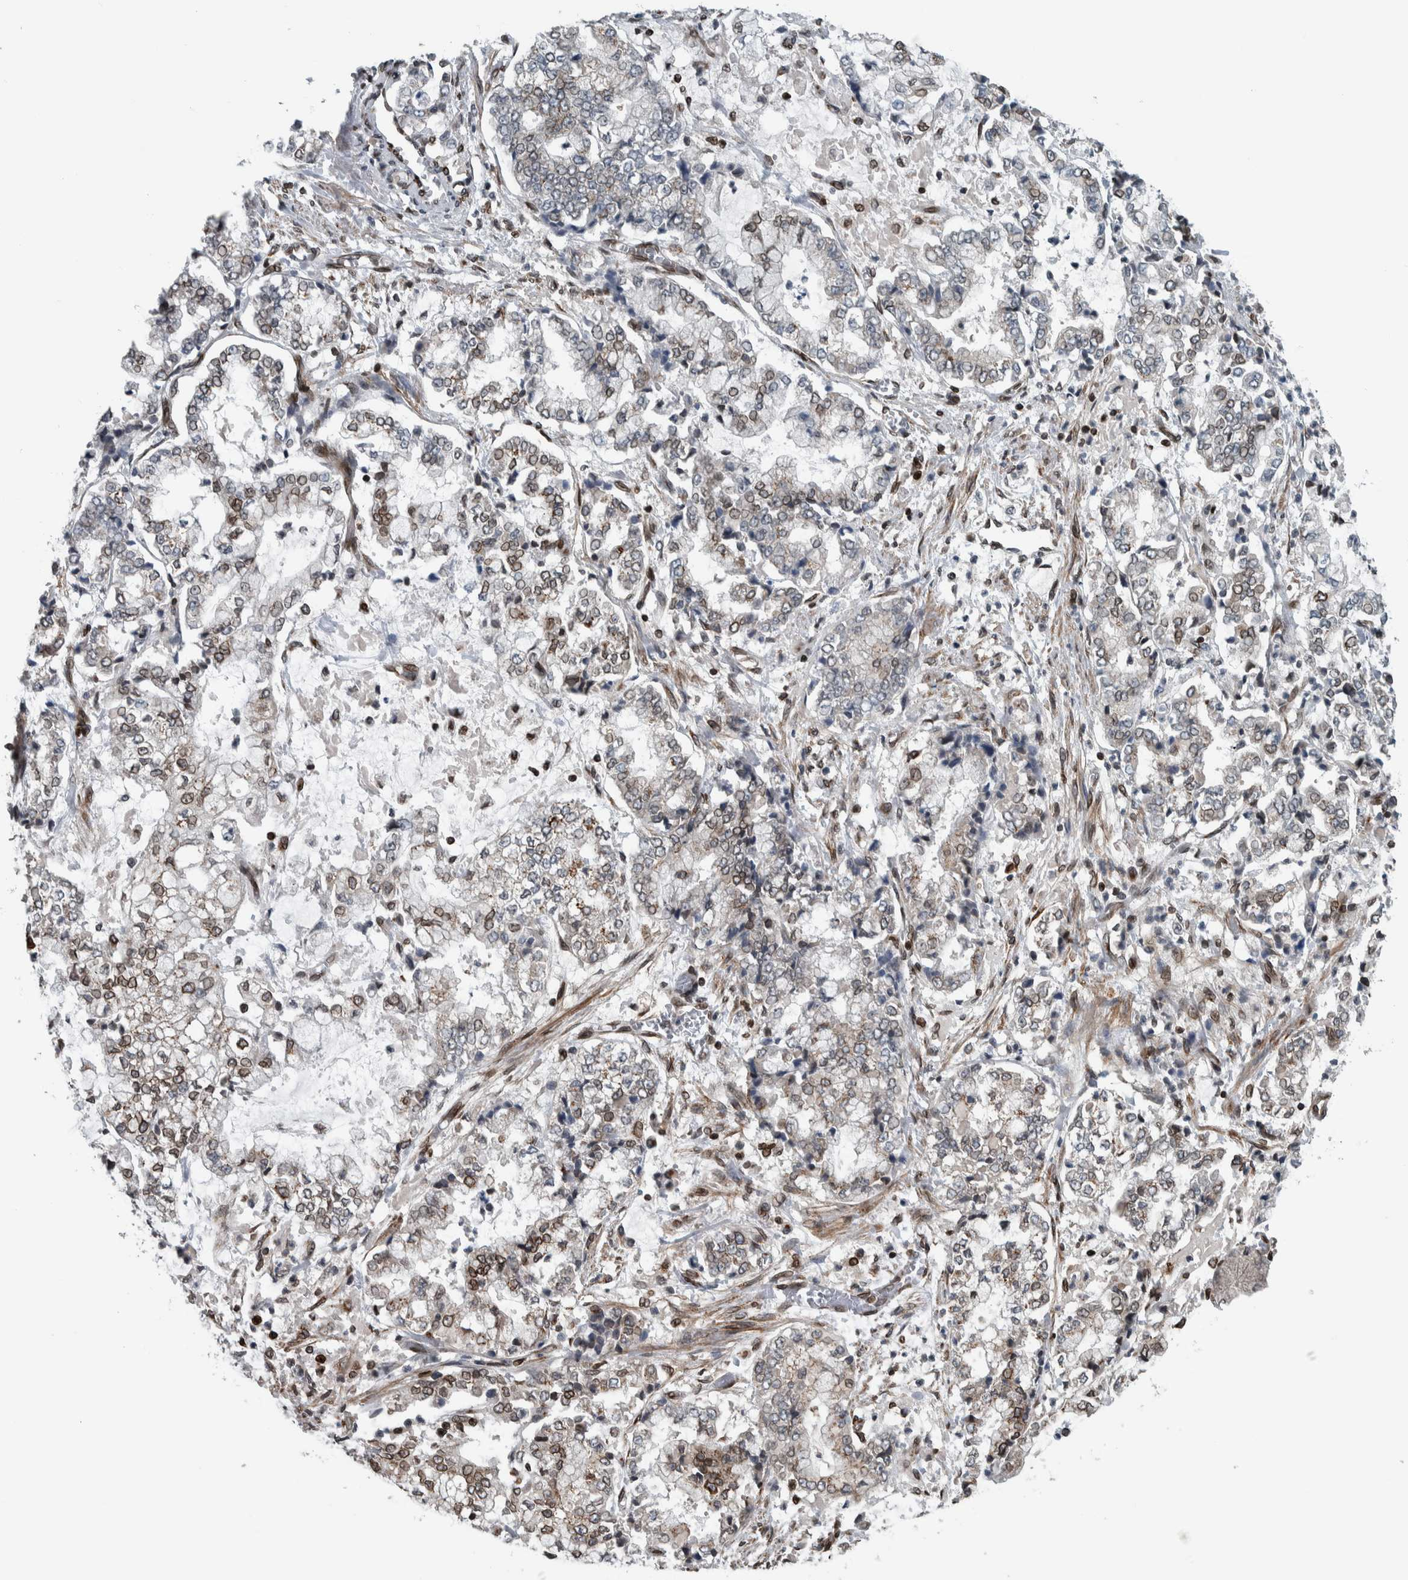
{"staining": {"intensity": "weak", "quantity": "25%-75%", "location": "cytoplasmic/membranous,nuclear"}, "tissue": "stomach cancer", "cell_type": "Tumor cells", "image_type": "cancer", "snomed": [{"axis": "morphology", "description": "Adenocarcinoma, NOS"}, {"axis": "topography", "description": "Stomach"}], "caption": "This histopathology image reveals stomach cancer (adenocarcinoma) stained with immunohistochemistry (IHC) to label a protein in brown. The cytoplasmic/membranous and nuclear of tumor cells show weak positivity for the protein. Nuclei are counter-stained blue.", "gene": "FAM135B", "patient": {"sex": "male", "age": 76}}